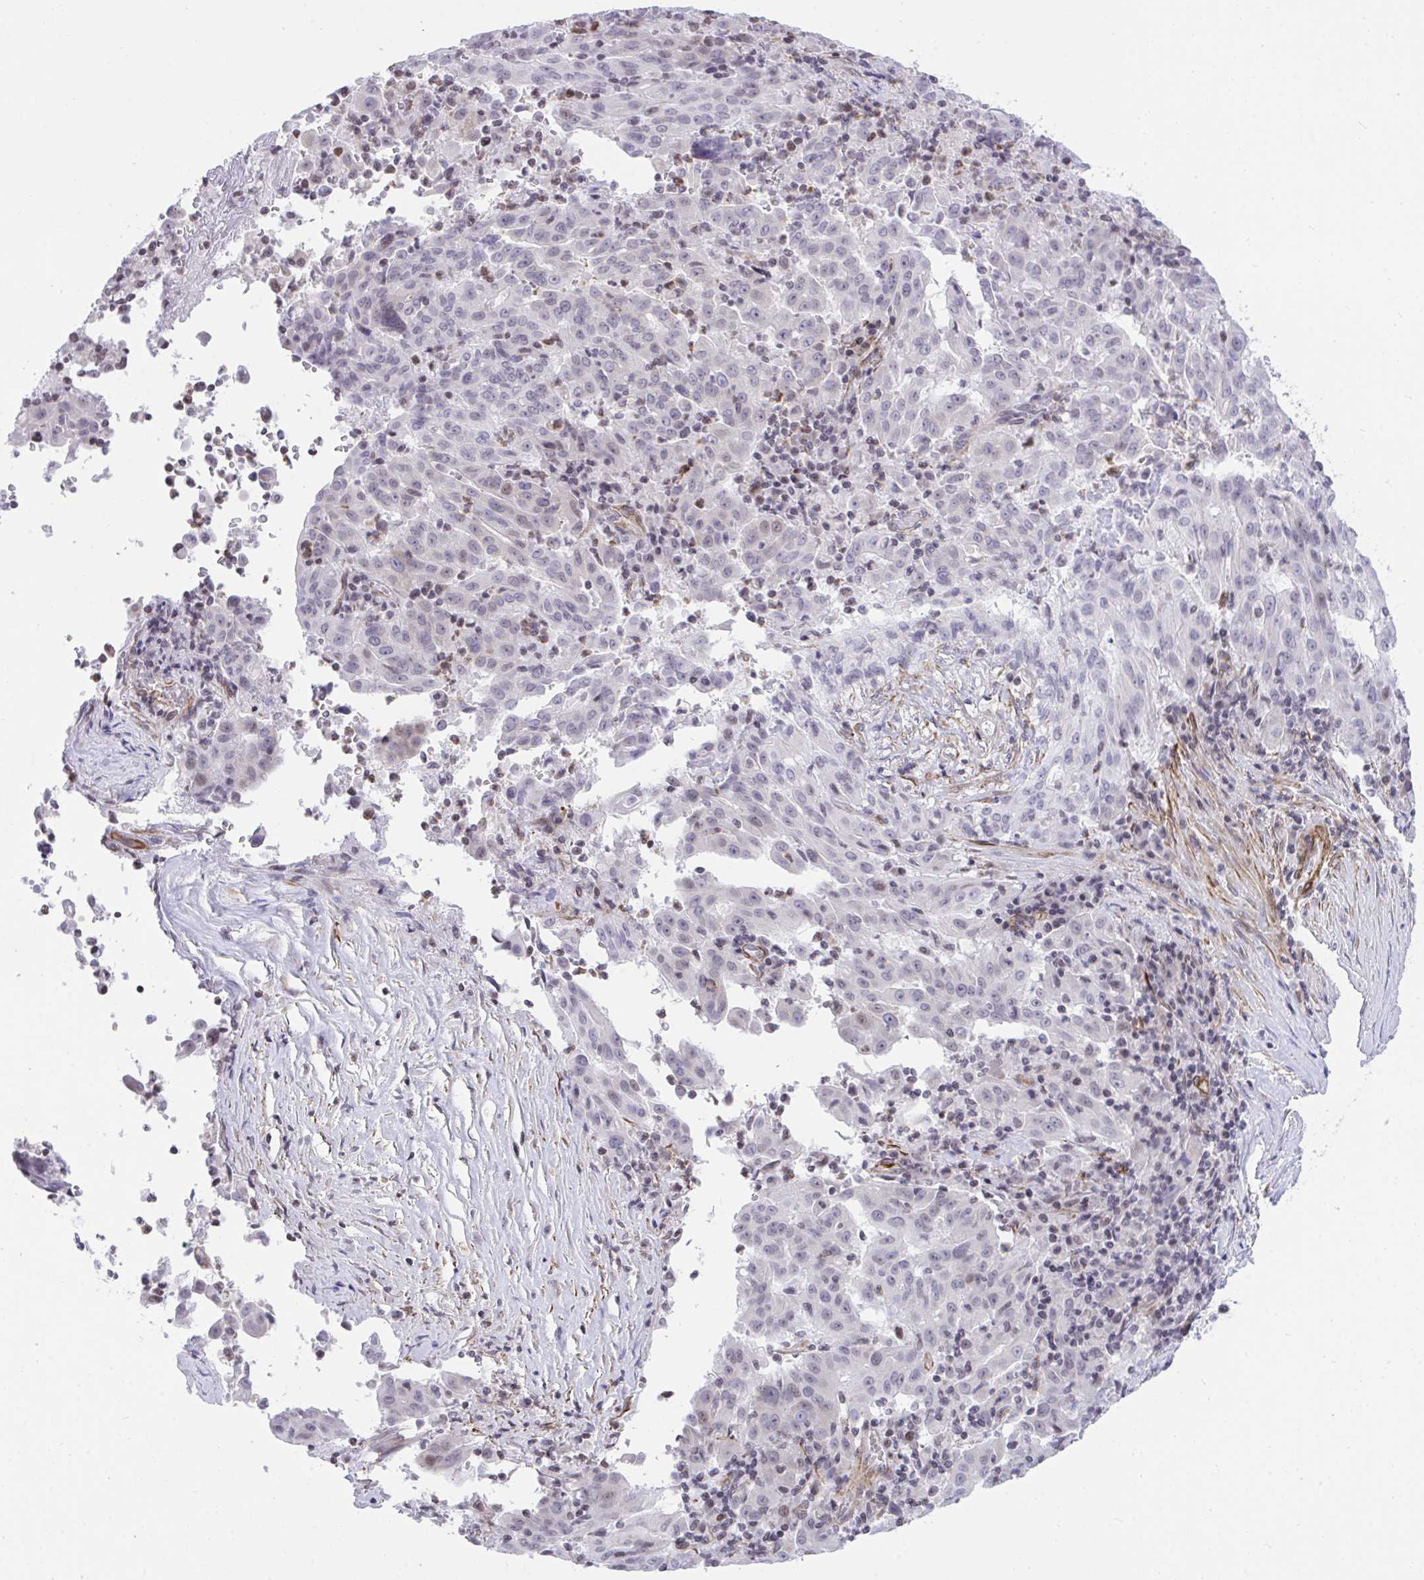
{"staining": {"intensity": "weak", "quantity": "<25%", "location": "nuclear"}, "tissue": "pancreatic cancer", "cell_type": "Tumor cells", "image_type": "cancer", "snomed": [{"axis": "morphology", "description": "Adenocarcinoma, NOS"}, {"axis": "topography", "description": "Pancreas"}], "caption": "DAB immunohistochemical staining of adenocarcinoma (pancreatic) exhibits no significant staining in tumor cells.", "gene": "KCNN4", "patient": {"sex": "male", "age": 63}}